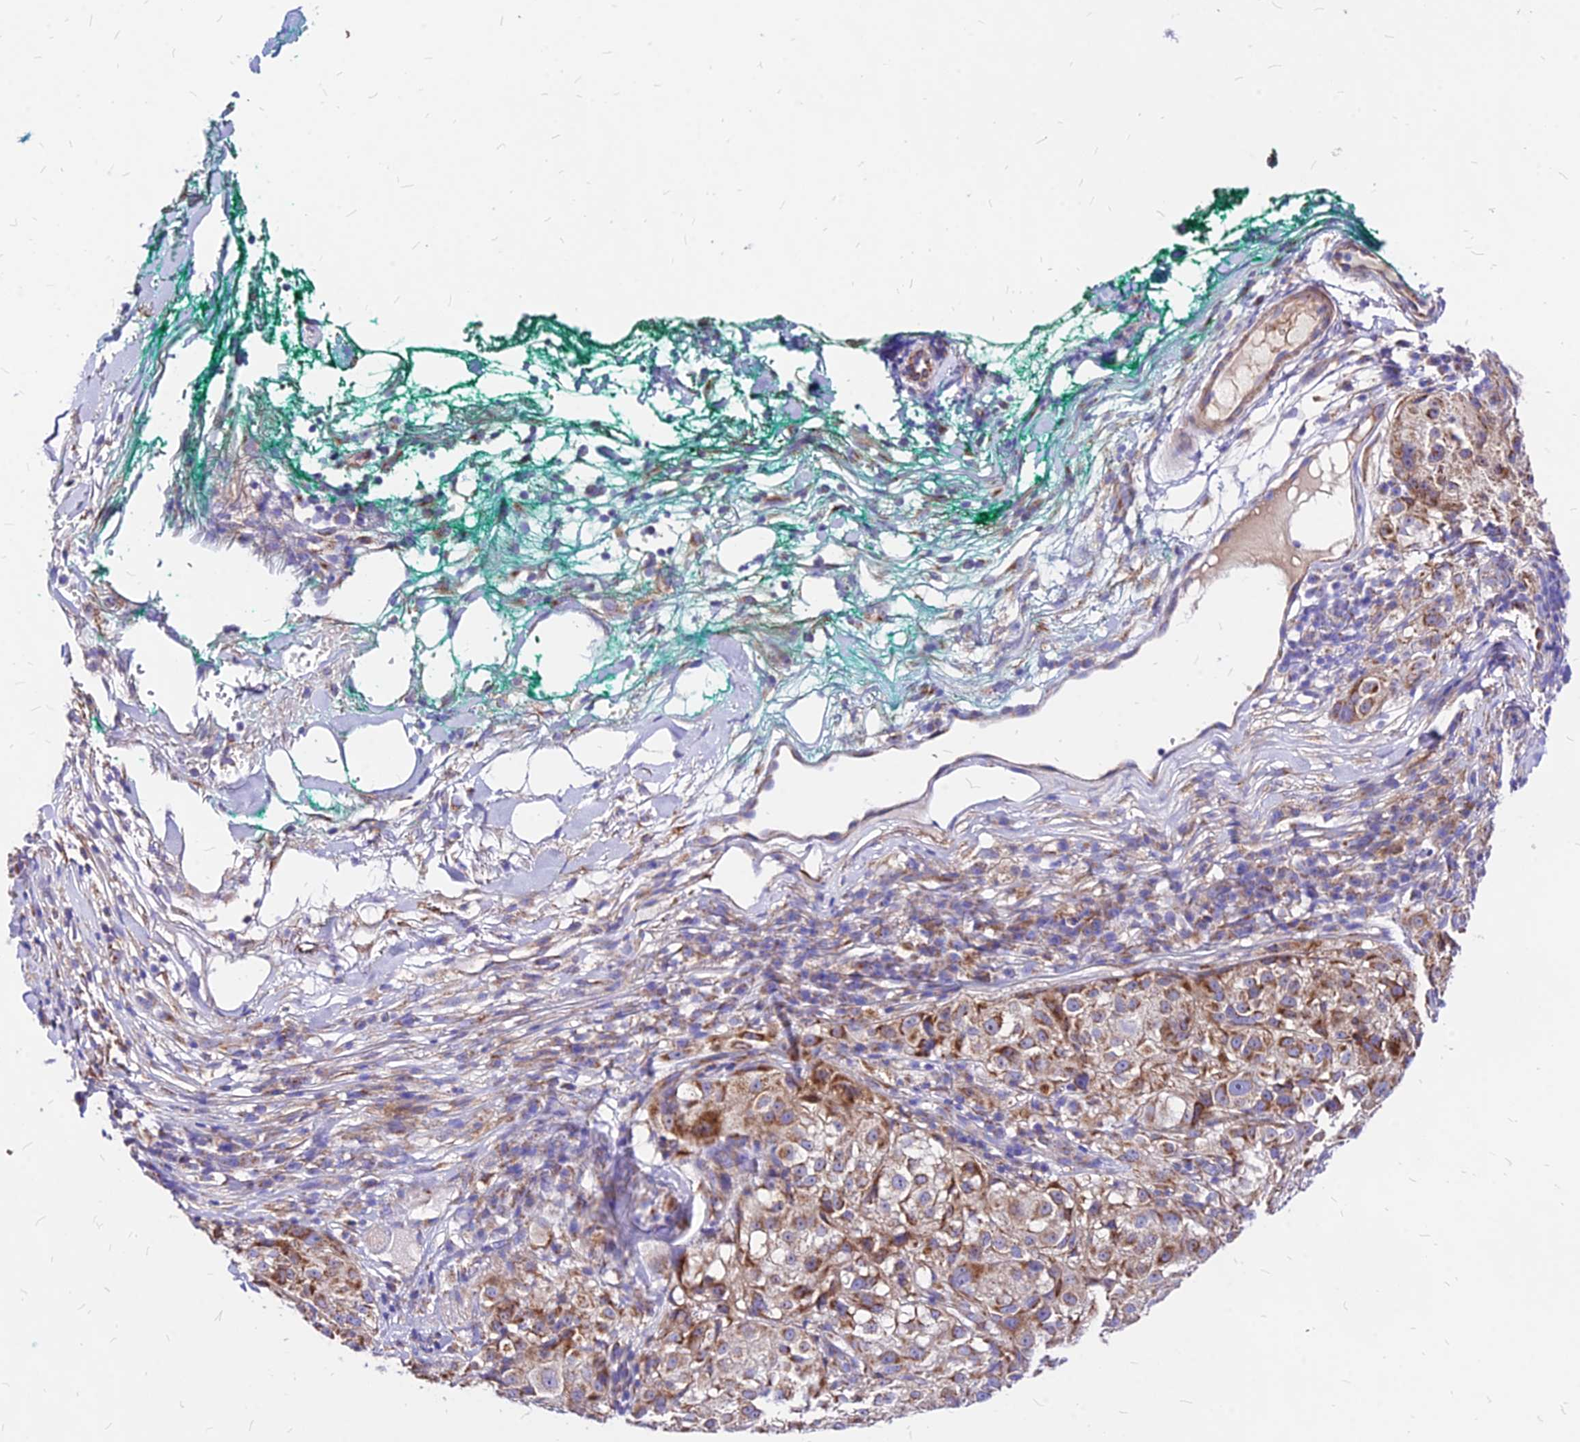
{"staining": {"intensity": "moderate", "quantity": ">75%", "location": "cytoplasmic/membranous"}, "tissue": "melanoma", "cell_type": "Tumor cells", "image_type": "cancer", "snomed": [{"axis": "morphology", "description": "Necrosis, NOS"}, {"axis": "morphology", "description": "Malignant melanoma, NOS"}, {"axis": "topography", "description": "Skin"}], "caption": "The micrograph shows a brown stain indicating the presence of a protein in the cytoplasmic/membranous of tumor cells in melanoma.", "gene": "MRPL3", "patient": {"sex": "female", "age": 87}}